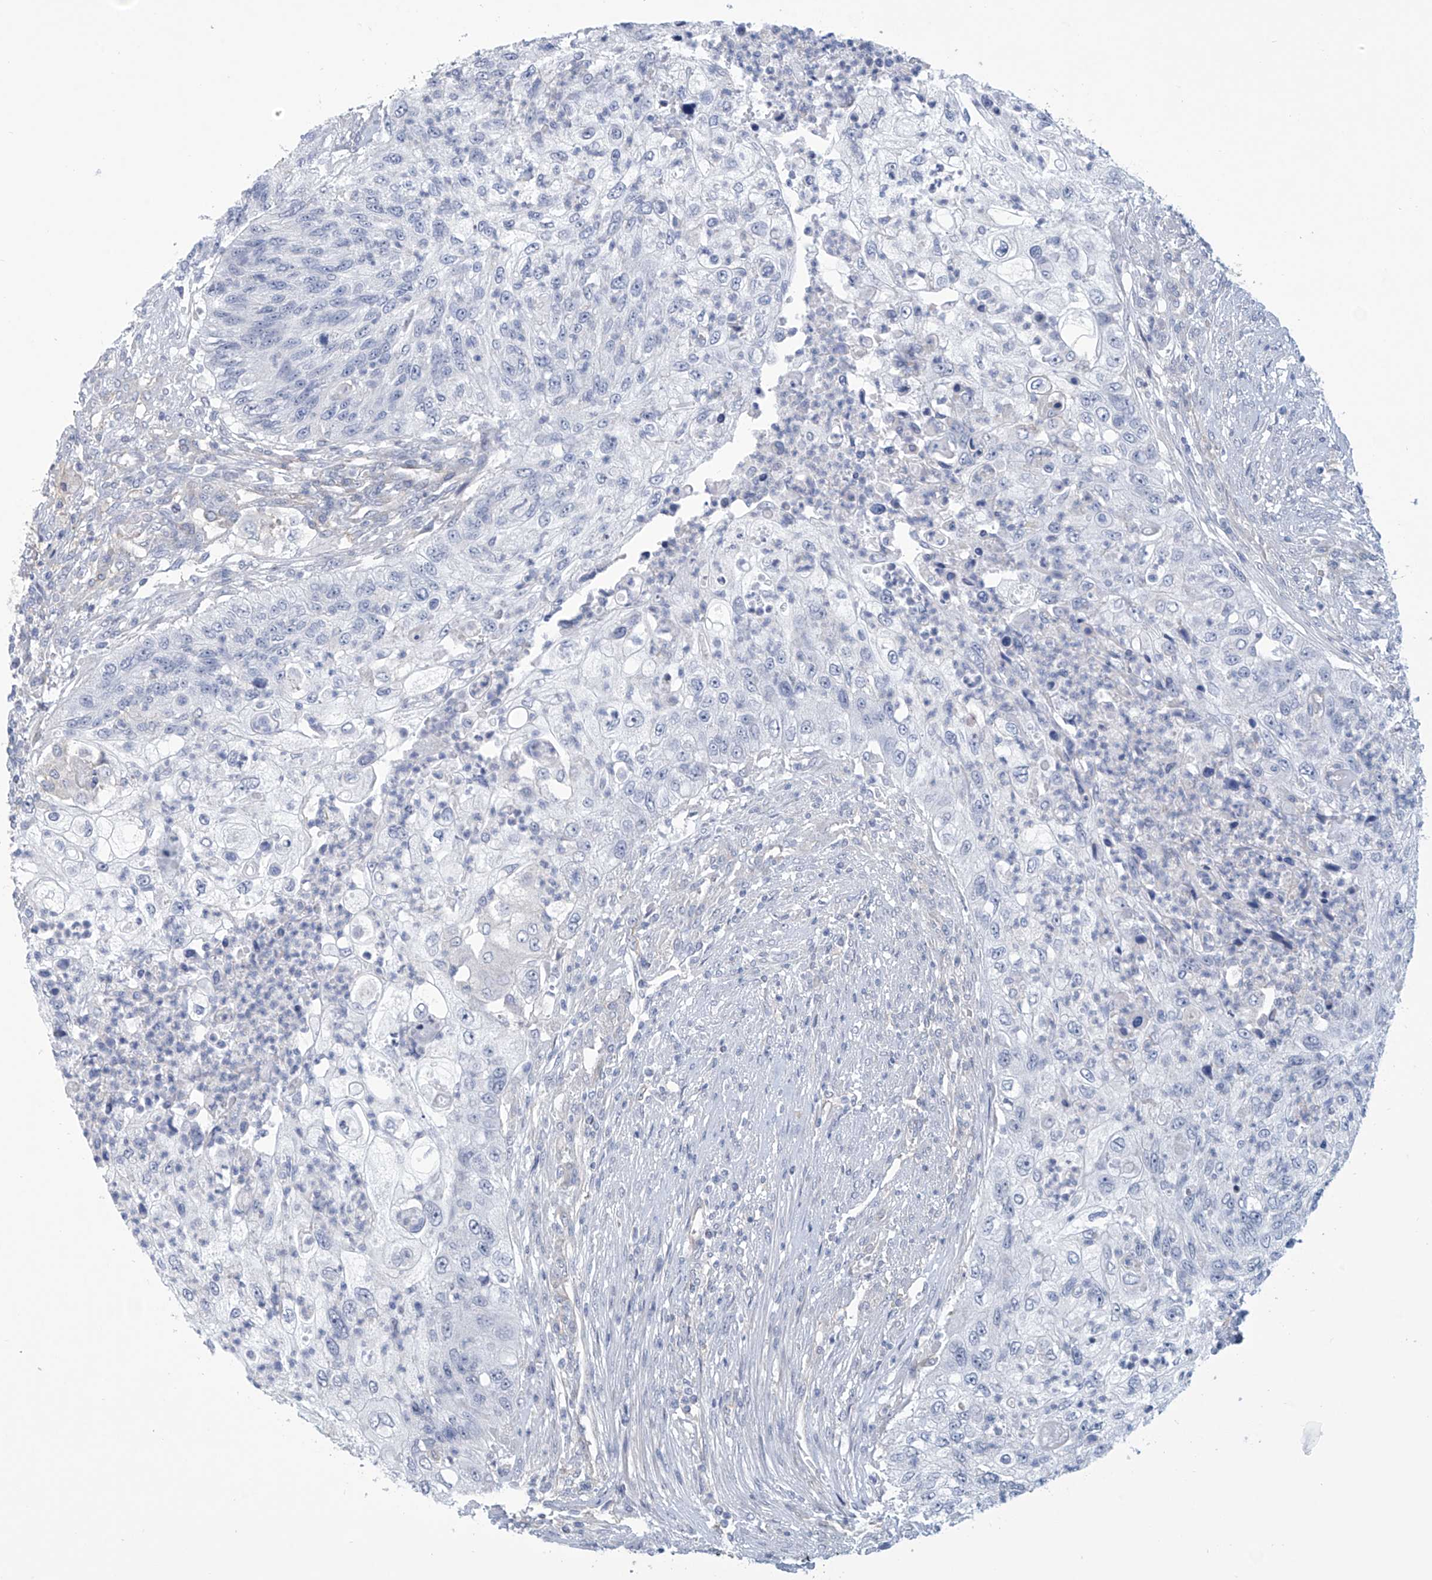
{"staining": {"intensity": "negative", "quantity": "none", "location": "none"}, "tissue": "urothelial cancer", "cell_type": "Tumor cells", "image_type": "cancer", "snomed": [{"axis": "morphology", "description": "Urothelial carcinoma, High grade"}, {"axis": "topography", "description": "Urinary bladder"}], "caption": "A micrograph of urothelial cancer stained for a protein displays no brown staining in tumor cells.", "gene": "ABHD13", "patient": {"sex": "female", "age": 60}}